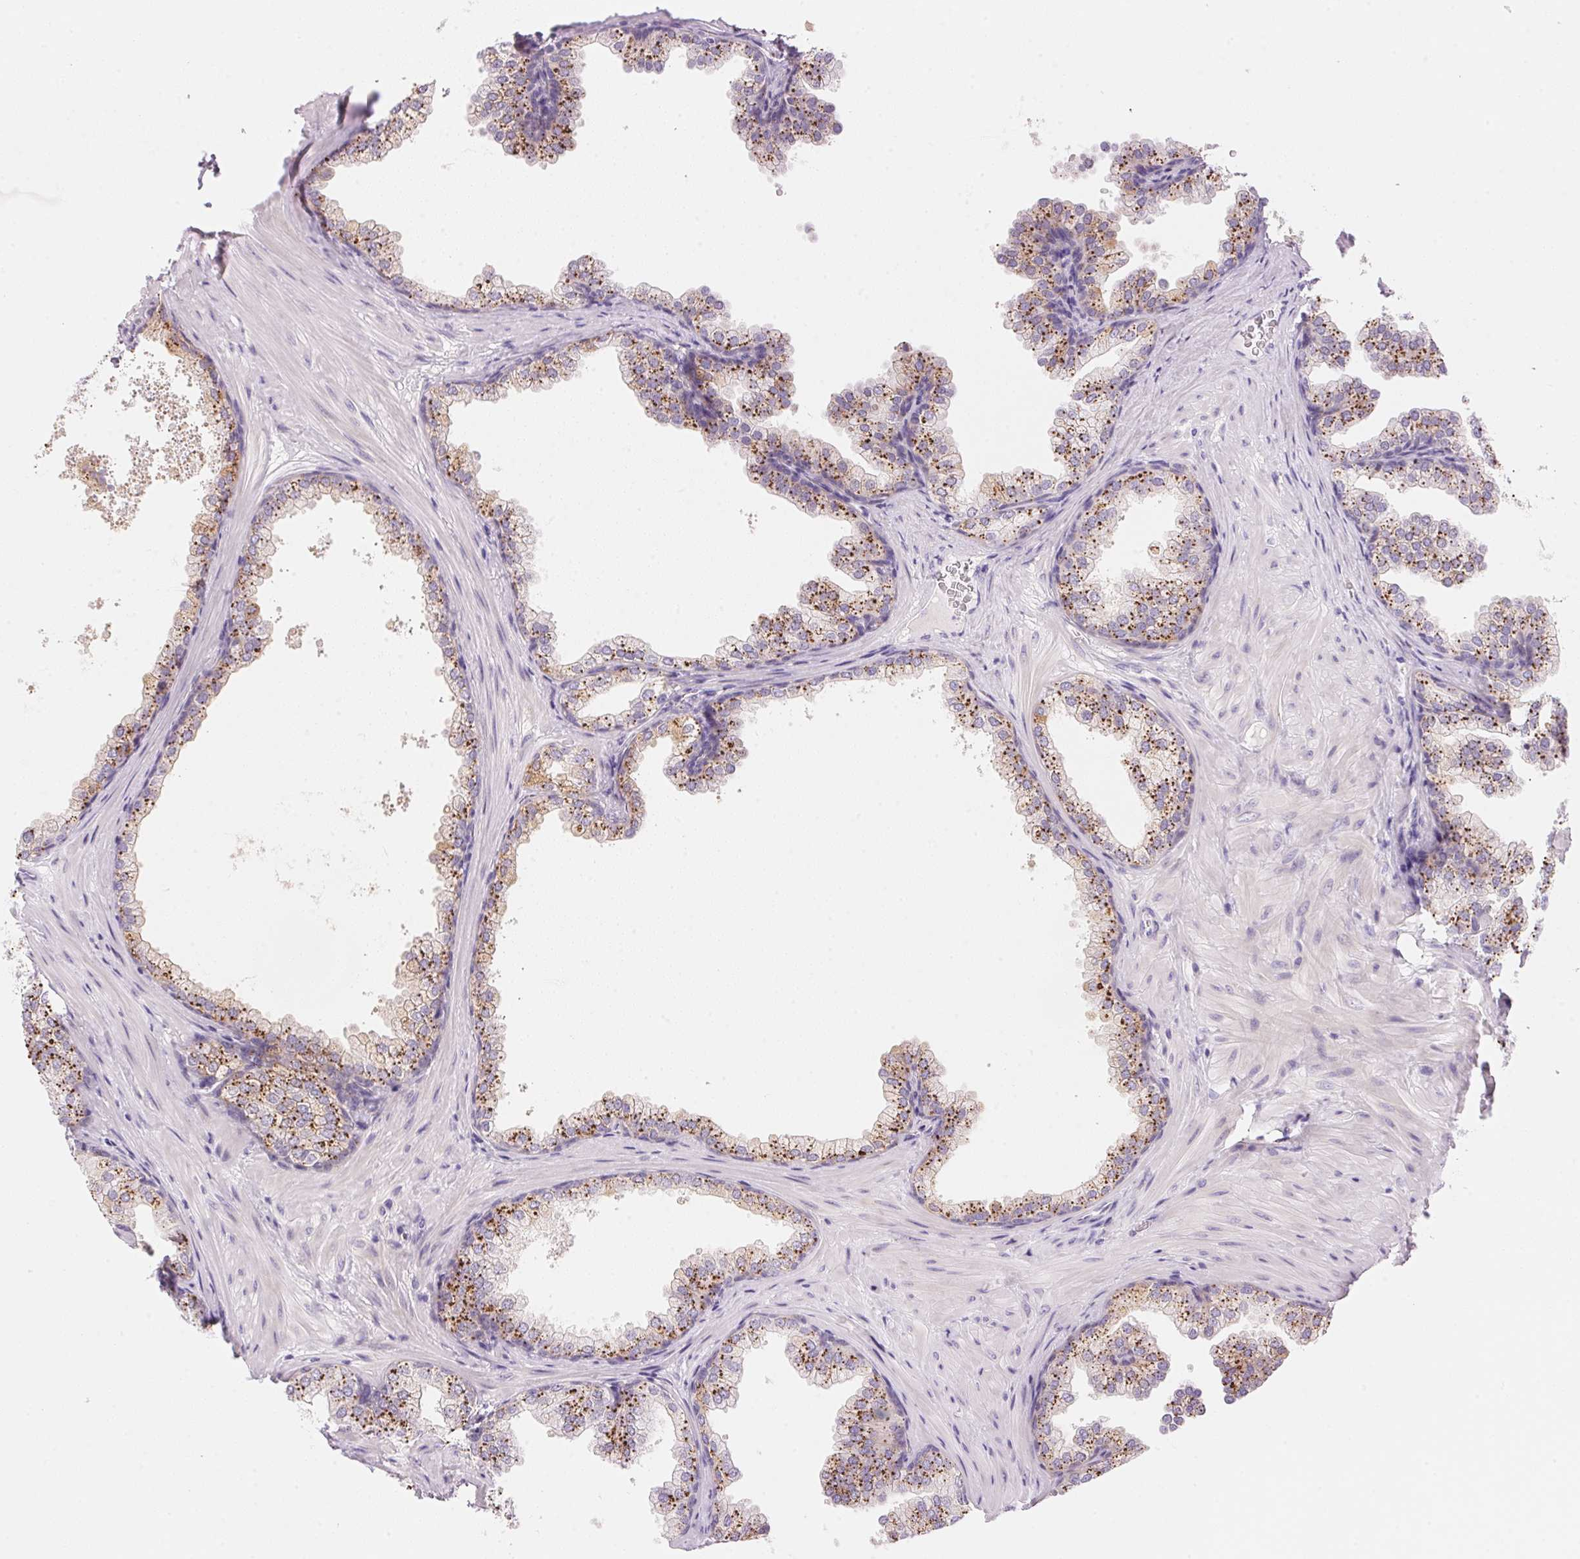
{"staining": {"intensity": "strong", "quantity": "25%-75%", "location": "cytoplasmic/membranous"}, "tissue": "prostate", "cell_type": "Glandular cells", "image_type": "normal", "snomed": [{"axis": "morphology", "description": "Normal tissue, NOS"}, {"axis": "topography", "description": "Prostate"}], "caption": "A brown stain shows strong cytoplasmic/membranous staining of a protein in glandular cells of benign human prostate.", "gene": "TEKT1", "patient": {"sex": "male", "age": 37}}